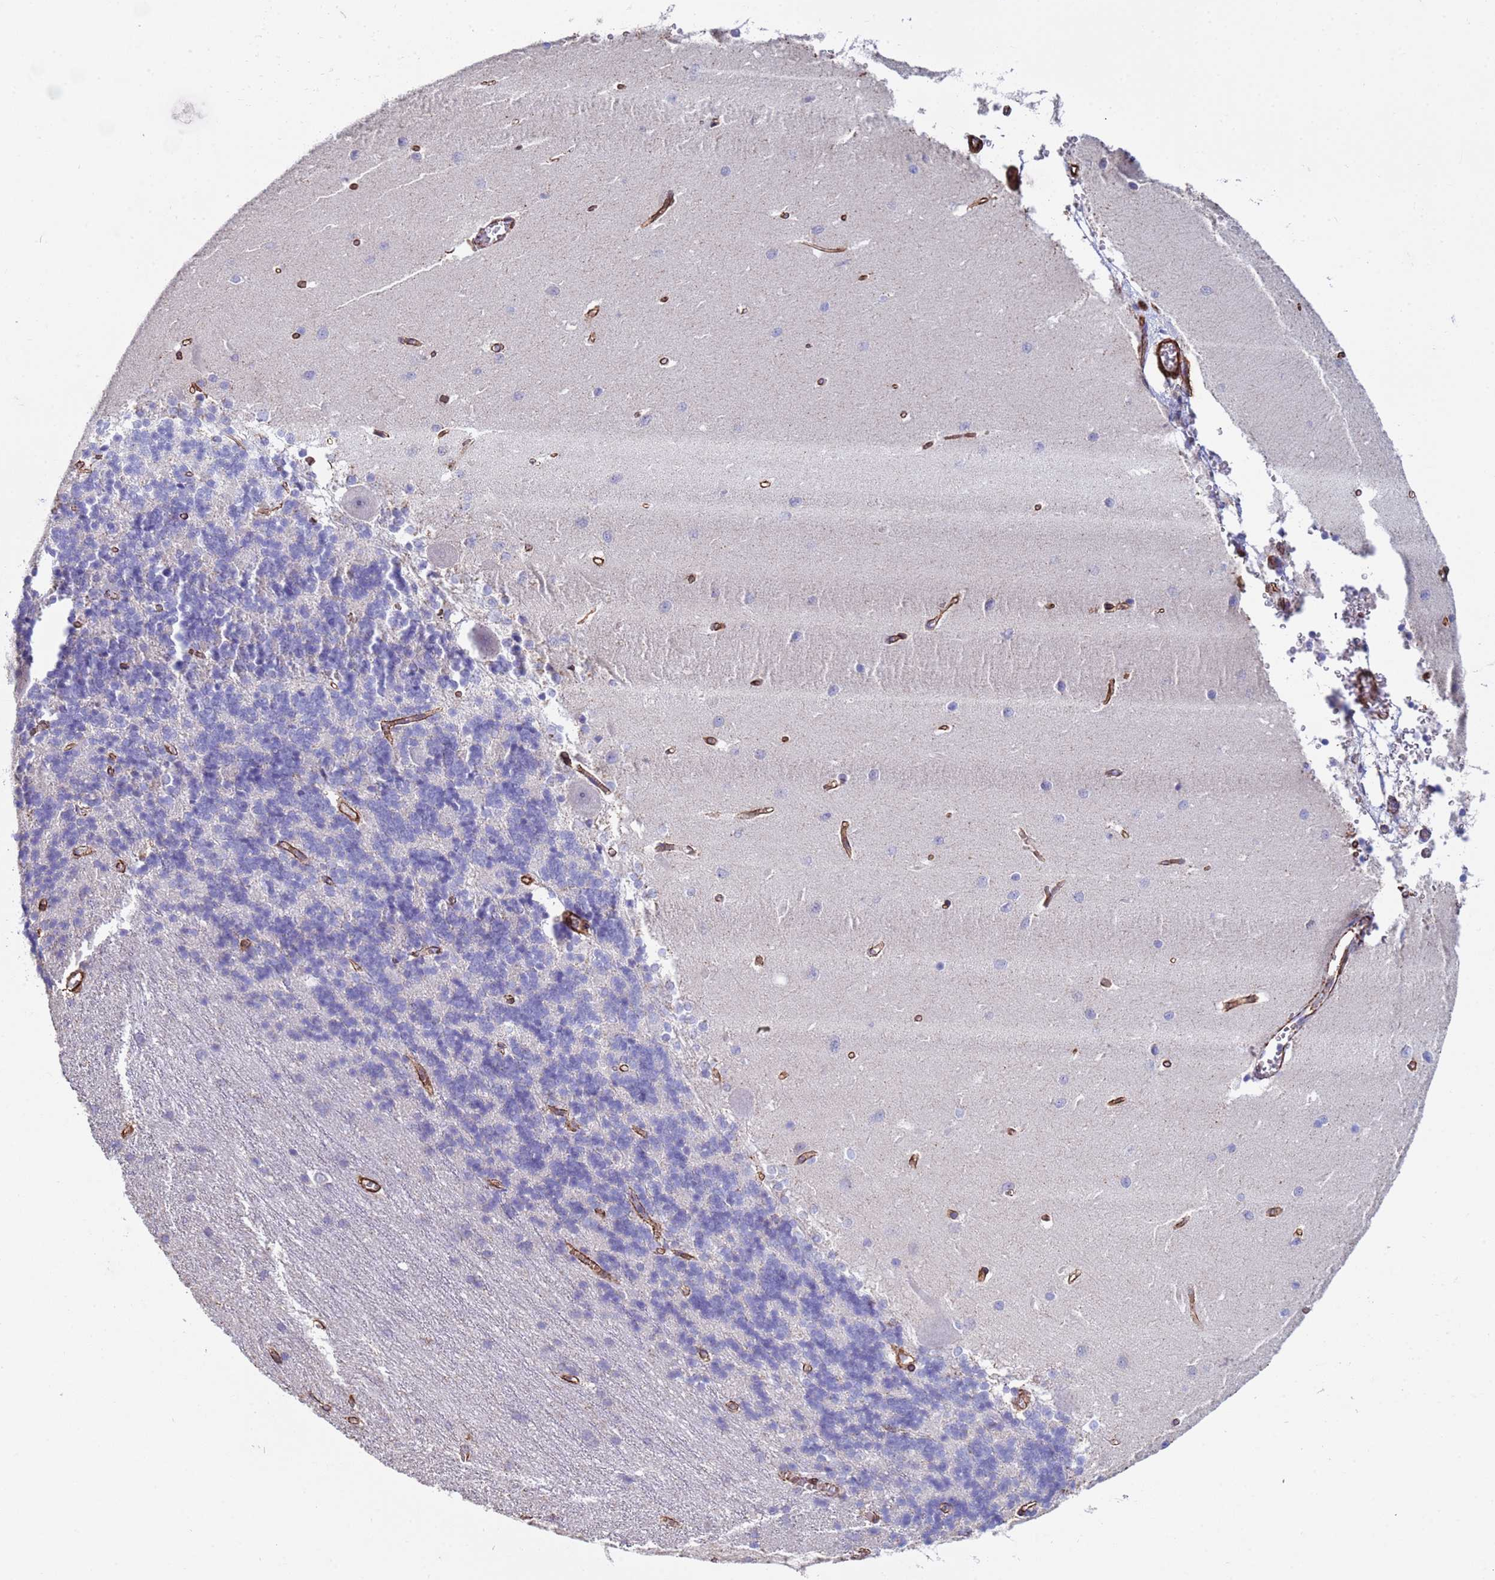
{"staining": {"intensity": "negative", "quantity": "none", "location": "none"}, "tissue": "cerebellum", "cell_type": "Cells in granular layer", "image_type": "normal", "snomed": [{"axis": "morphology", "description": "Normal tissue, NOS"}, {"axis": "topography", "description": "Cerebellum"}], "caption": "Immunohistochemical staining of normal cerebellum displays no significant positivity in cells in granular layer.", "gene": "GASK1A", "patient": {"sex": "male", "age": 37}}